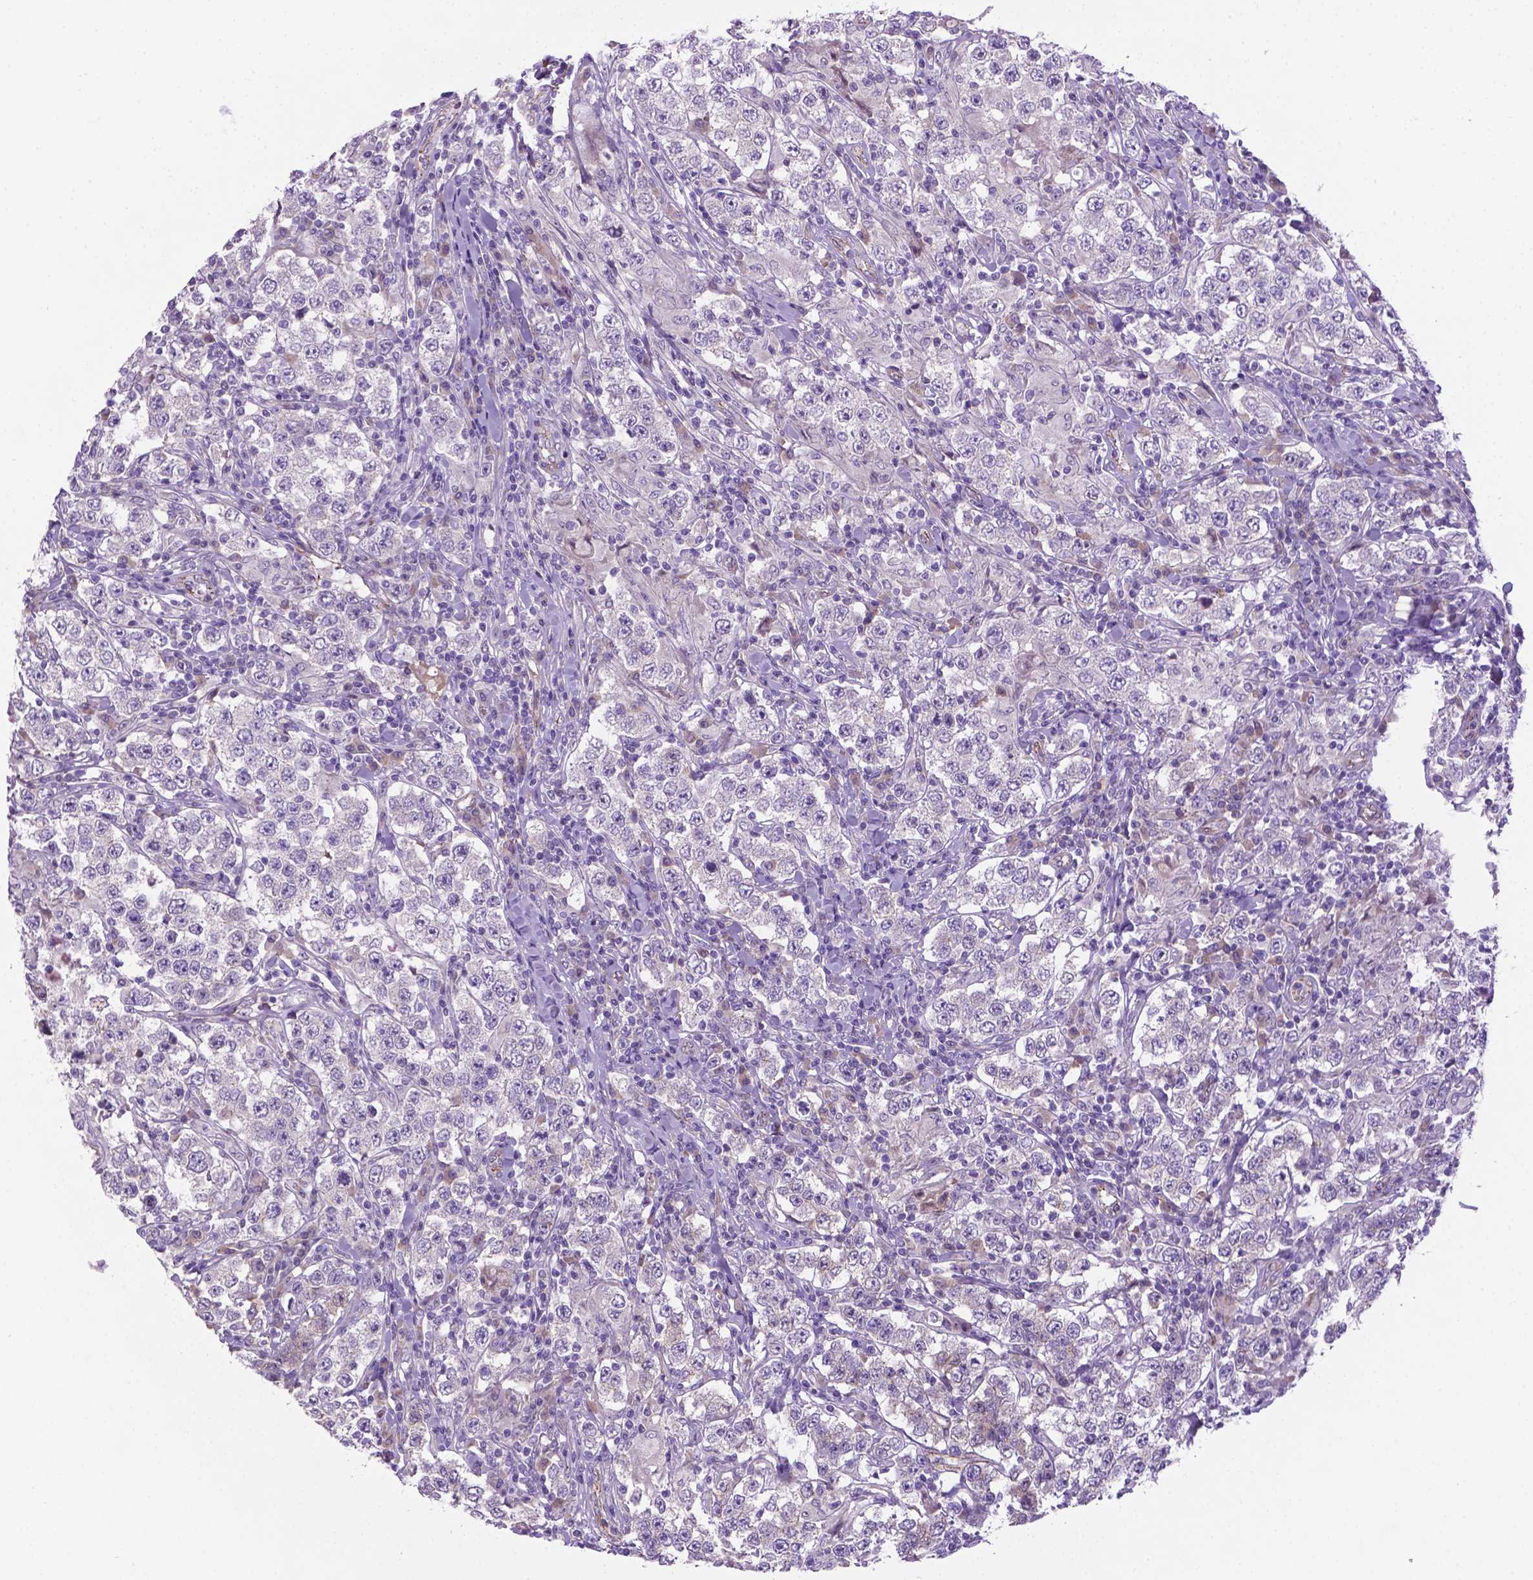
{"staining": {"intensity": "negative", "quantity": "none", "location": "none"}, "tissue": "testis cancer", "cell_type": "Tumor cells", "image_type": "cancer", "snomed": [{"axis": "morphology", "description": "Seminoma, NOS"}, {"axis": "morphology", "description": "Carcinoma, Embryonal, NOS"}, {"axis": "topography", "description": "Testis"}], "caption": "Protein analysis of testis cancer reveals no significant expression in tumor cells.", "gene": "CCER2", "patient": {"sex": "male", "age": 41}}